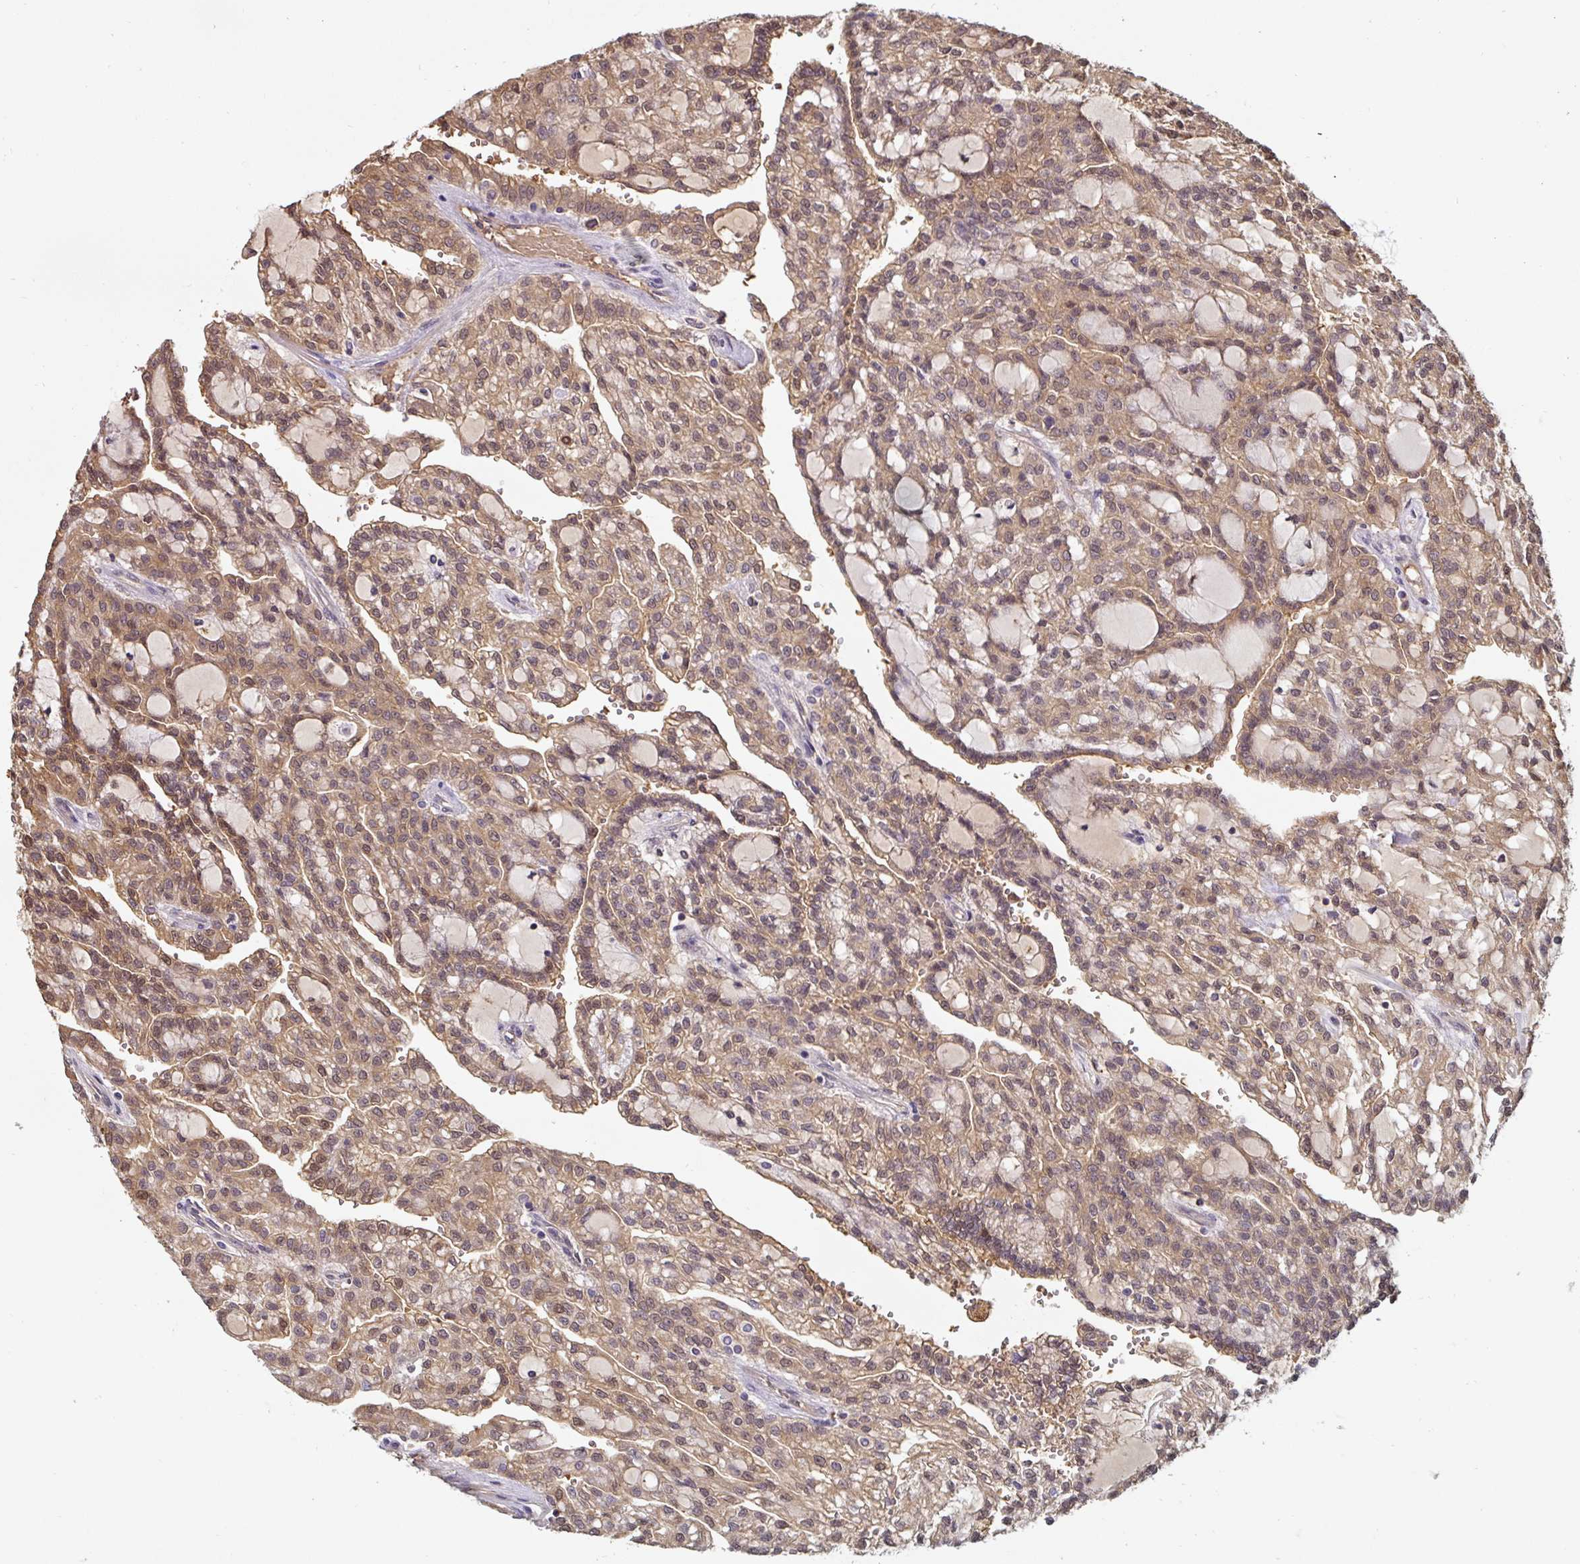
{"staining": {"intensity": "moderate", "quantity": ">75%", "location": "cytoplasmic/membranous,nuclear"}, "tissue": "renal cancer", "cell_type": "Tumor cells", "image_type": "cancer", "snomed": [{"axis": "morphology", "description": "Adenocarcinoma, NOS"}, {"axis": "topography", "description": "Kidney"}], "caption": "Human renal cancer stained for a protein (brown) demonstrates moderate cytoplasmic/membranous and nuclear positive staining in approximately >75% of tumor cells.", "gene": "ST13", "patient": {"sex": "male", "age": 63}}